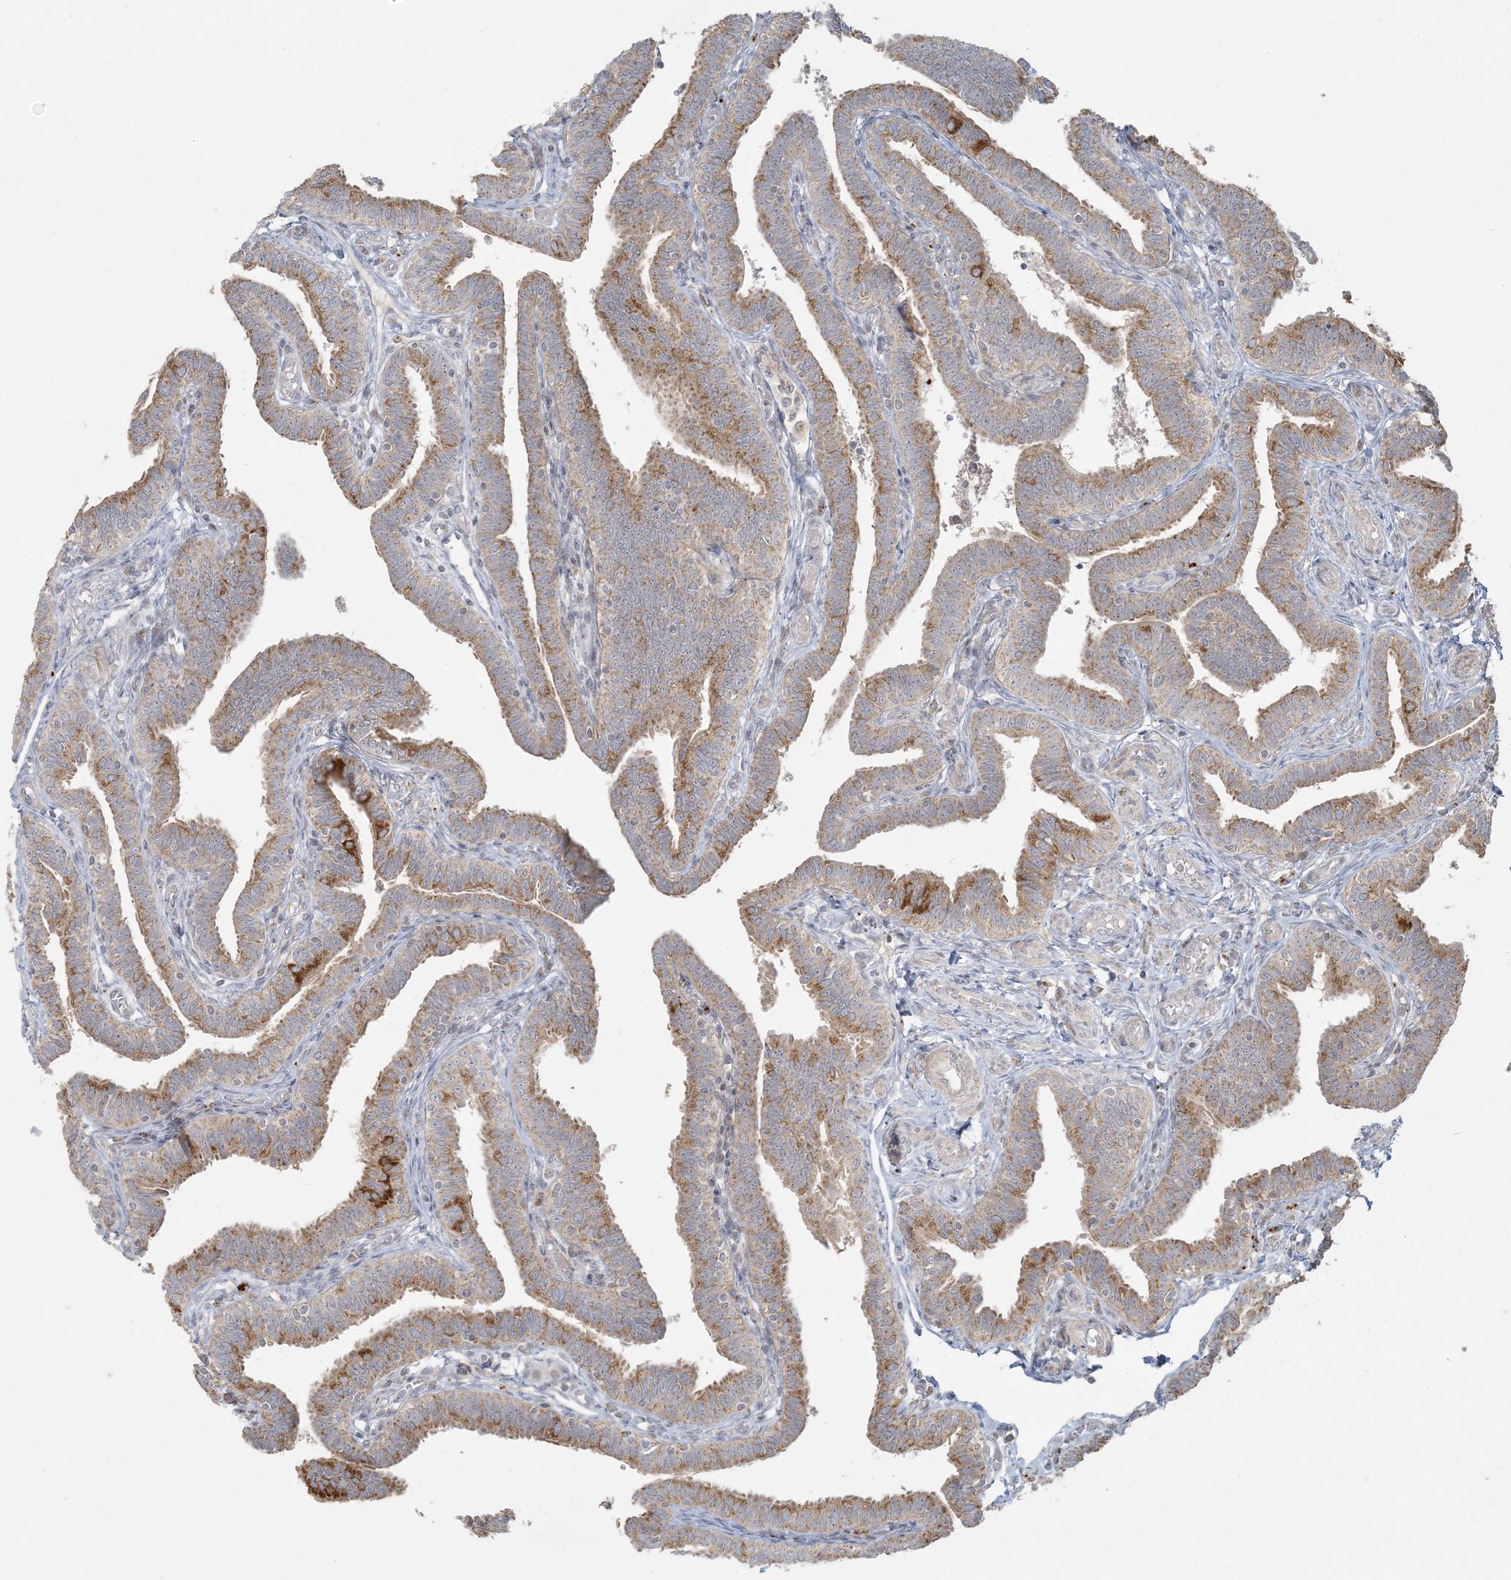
{"staining": {"intensity": "strong", "quantity": ">75%", "location": "cytoplasmic/membranous"}, "tissue": "fallopian tube", "cell_type": "Glandular cells", "image_type": "normal", "snomed": [{"axis": "morphology", "description": "Normal tissue, NOS"}, {"axis": "topography", "description": "Fallopian tube"}], "caption": "Immunohistochemical staining of benign fallopian tube demonstrates strong cytoplasmic/membranous protein expression in approximately >75% of glandular cells.", "gene": "MCAT", "patient": {"sex": "female", "age": 39}}